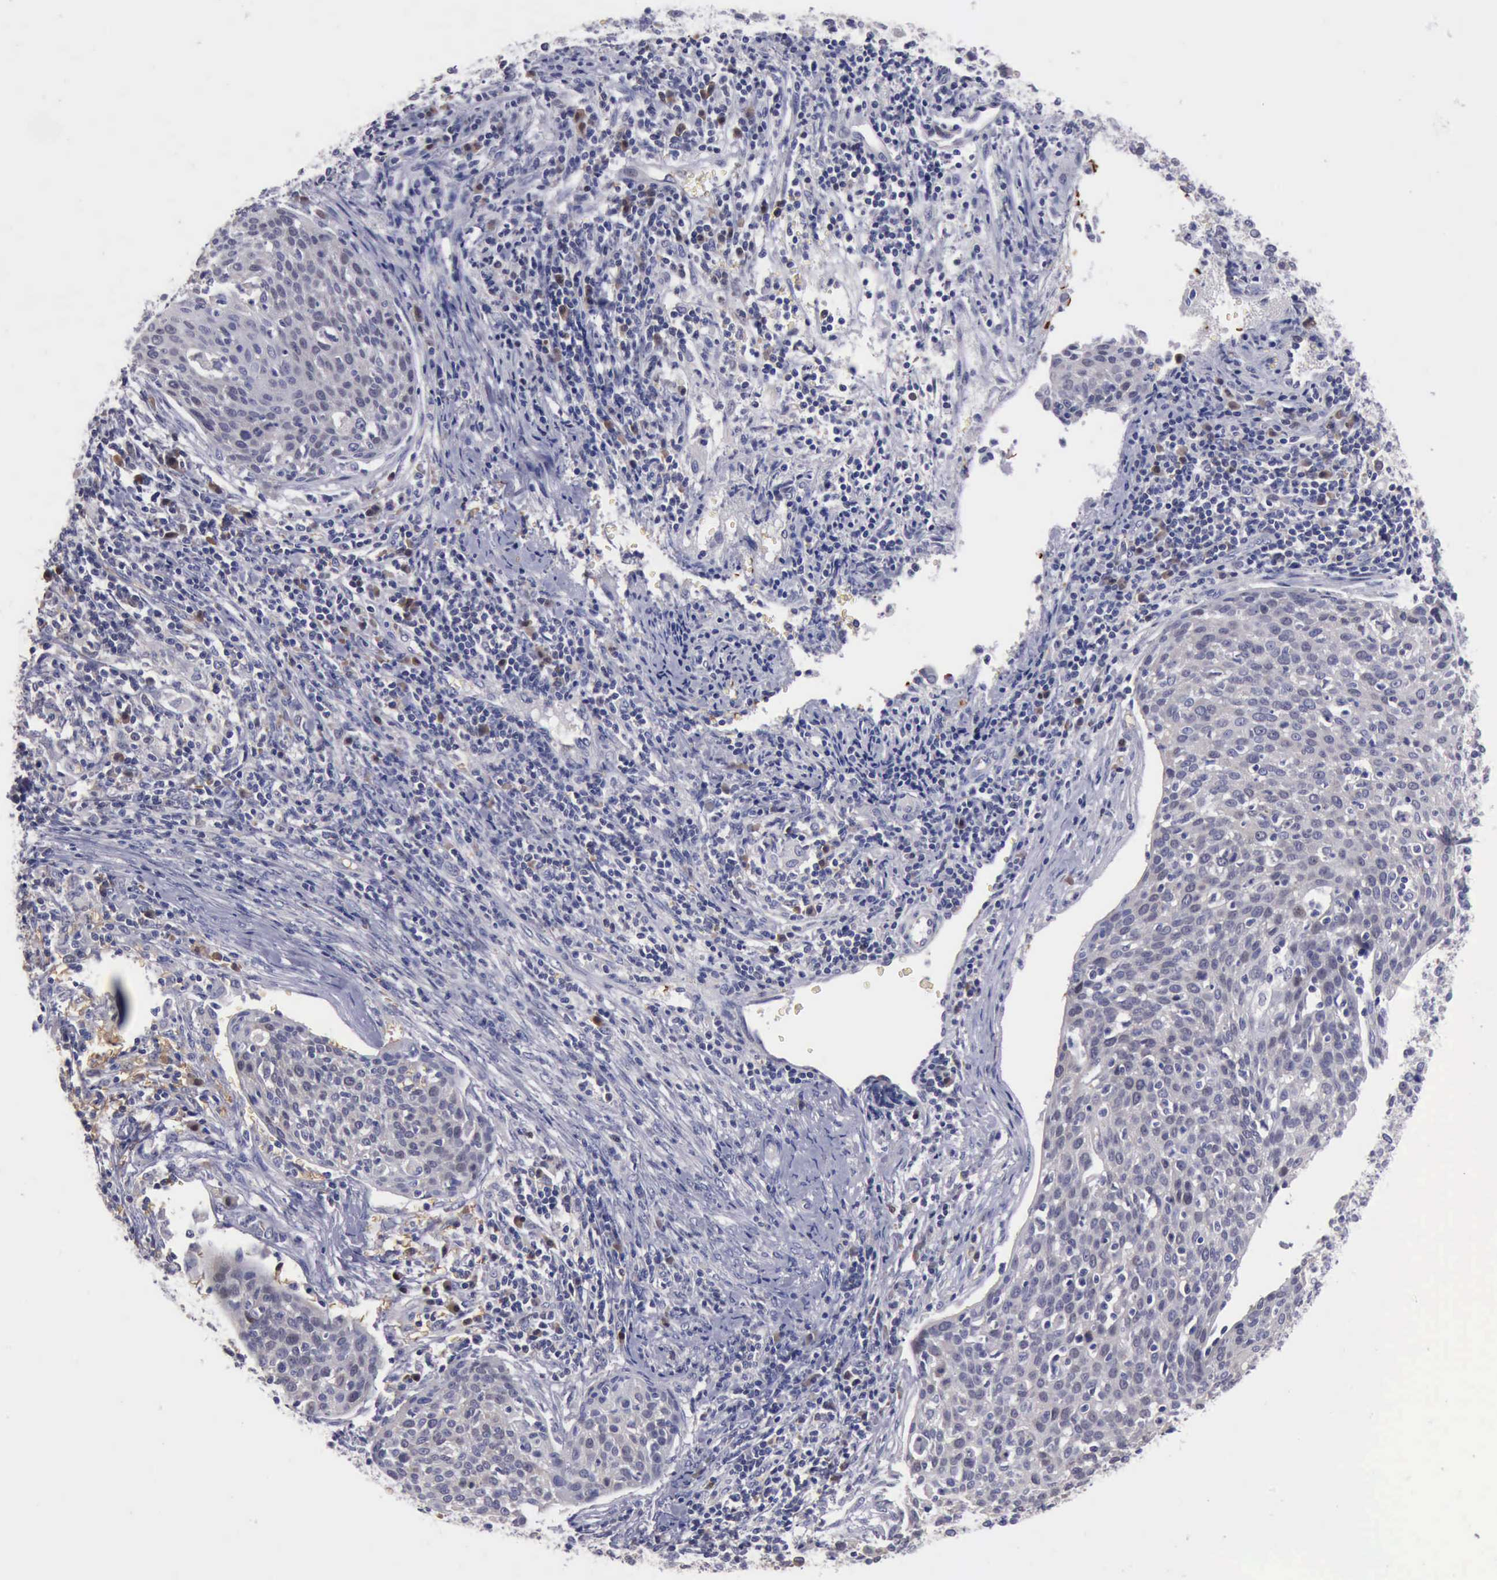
{"staining": {"intensity": "negative", "quantity": "none", "location": "none"}, "tissue": "cervical cancer", "cell_type": "Tumor cells", "image_type": "cancer", "snomed": [{"axis": "morphology", "description": "Squamous cell carcinoma, NOS"}, {"axis": "topography", "description": "Cervix"}], "caption": "A histopathology image of cervical cancer stained for a protein exhibits no brown staining in tumor cells. The staining is performed using DAB brown chromogen with nuclei counter-stained in using hematoxylin.", "gene": "CEP128", "patient": {"sex": "female", "age": 38}}